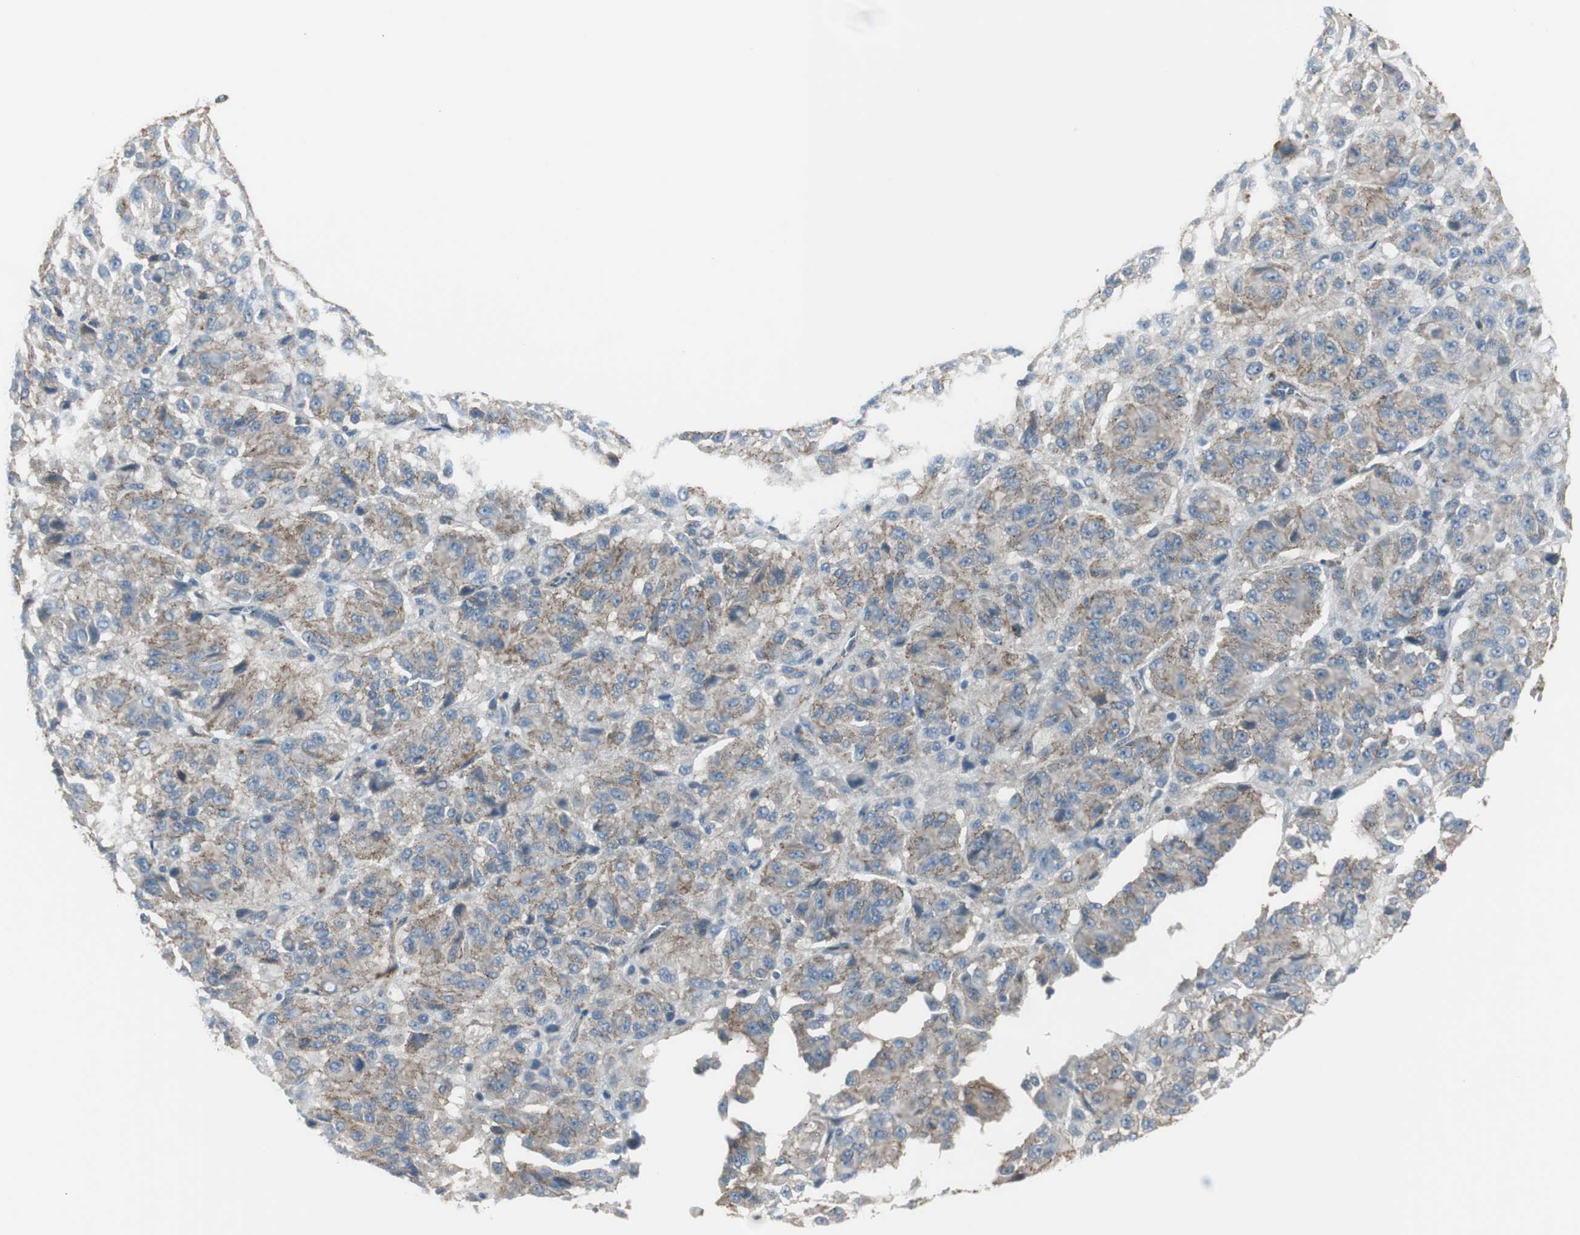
{"staining": {"intensity": "moderate", "quantity": "25%-75%", "location": "cytoplasmic/membranous"}, "tissue": "melanoma", "cell_type": "Tumor cells", "image_type": "cancer", "snomed": [{"axis": "morphology", "description": "Malignant melanoma, Metastatic site"}, {"axis": "topography", "description": "Lung"}], "caption": "Human melanoma stained for a protein (brown) demonstrates moderate cytoplasmic/membranous positive positivity in about 25%-75% of tumor cells.", "gene": "STXBP4", "patient": {"sex": "male", "age": 64}}